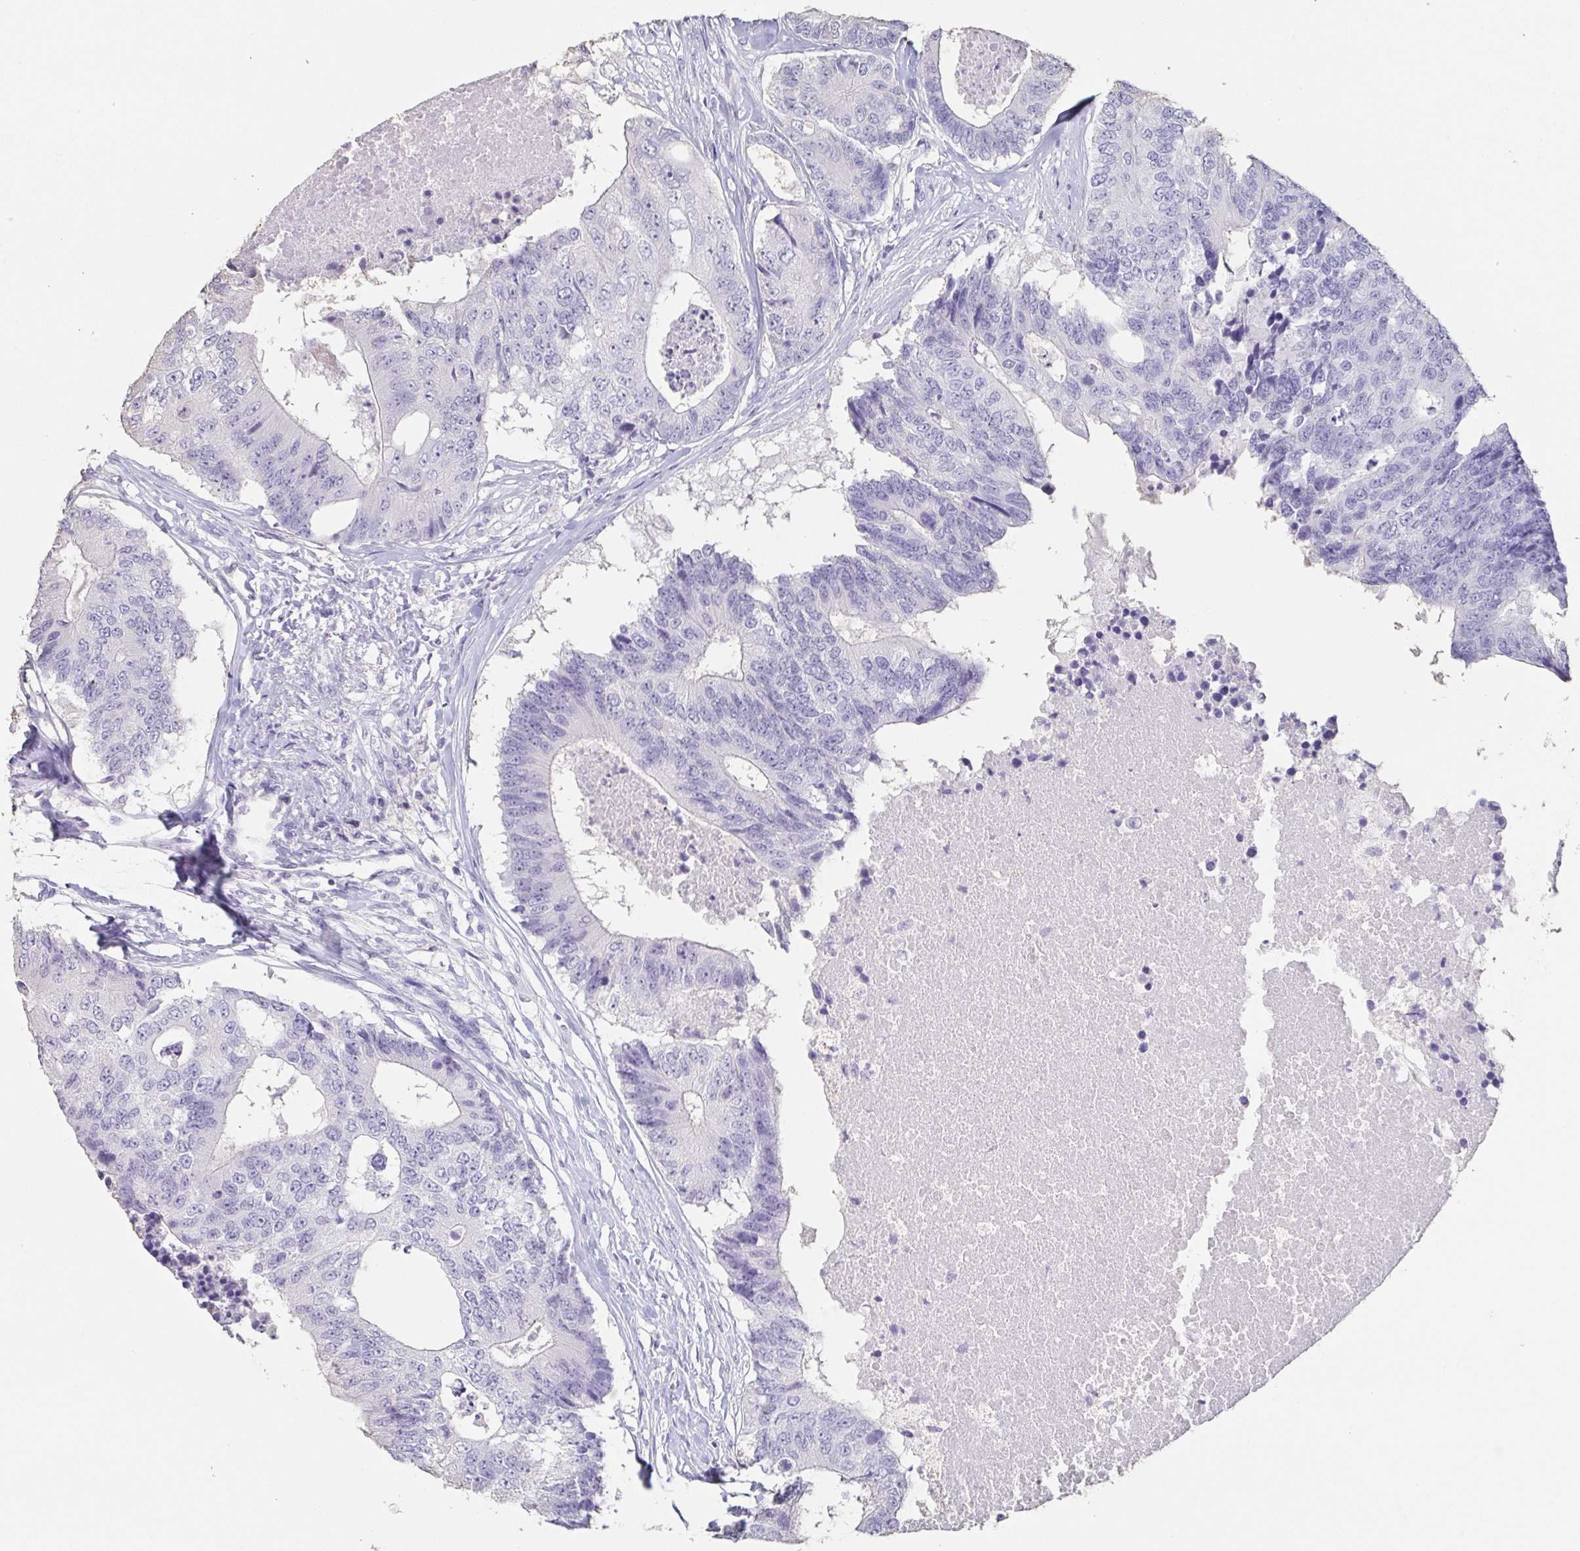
{"staining": {"intensity": "negative", "quantity": "none", "location": "none"}, "tissue": "colorectal cancer", "cell_type": "Tumor cells", "image_type": "cancer", "snomed": [{"axis": "morphology", "description": "Adenocarcinoma, NOS"}, {"axis": "topography", "description": "Colon"}], "caption": "Tumor cells show no significant staining in colorectal cancer (adenocarcinoma).", "gene": "BPIFA2", "patient": {"sex": "female", "age": 67}}